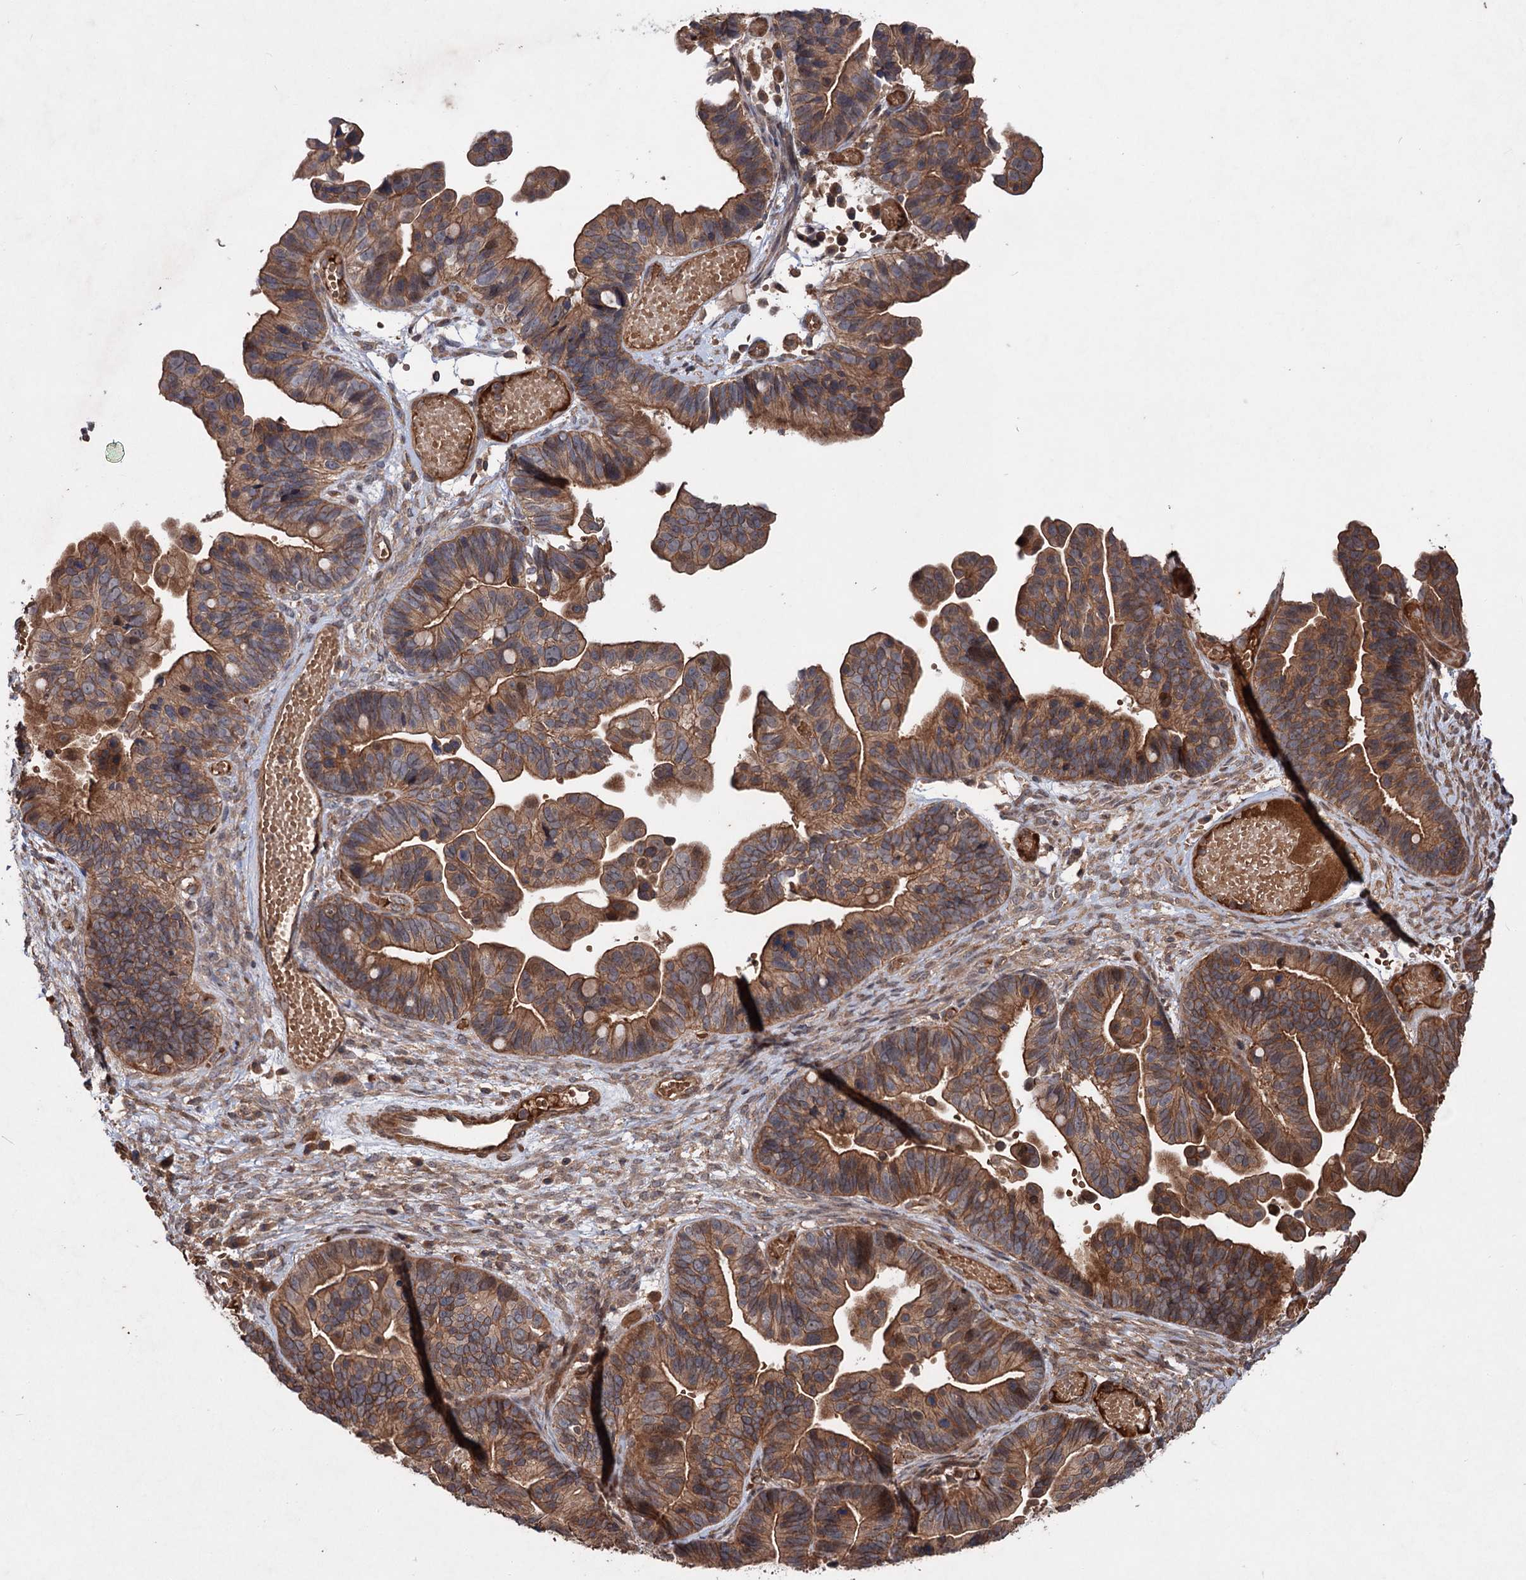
{"staining": {"intensity": "strong", "quantity": ">75%", "location": "cytoplasmic/membranous,nuclear"}, "tissue": "ovarian cancer", "cell_type": "Tumor cells", "image_type": "cancer", "snomed": [{"axis": "morphology", "description": "Cystadenocarcinoma, serous, NOS"}, {"axis": "topography", "description": "Ovary"}], "caption": "The image reveals immunohistochemical staining of ovarian serous cystadenocarcinoma. There is strong cytoplasmic/membranous and nuclear expression is seen in approximately >75% of tumor cells.", "gene": "ADK", "patient": {"sex": "female", "age": 56}}